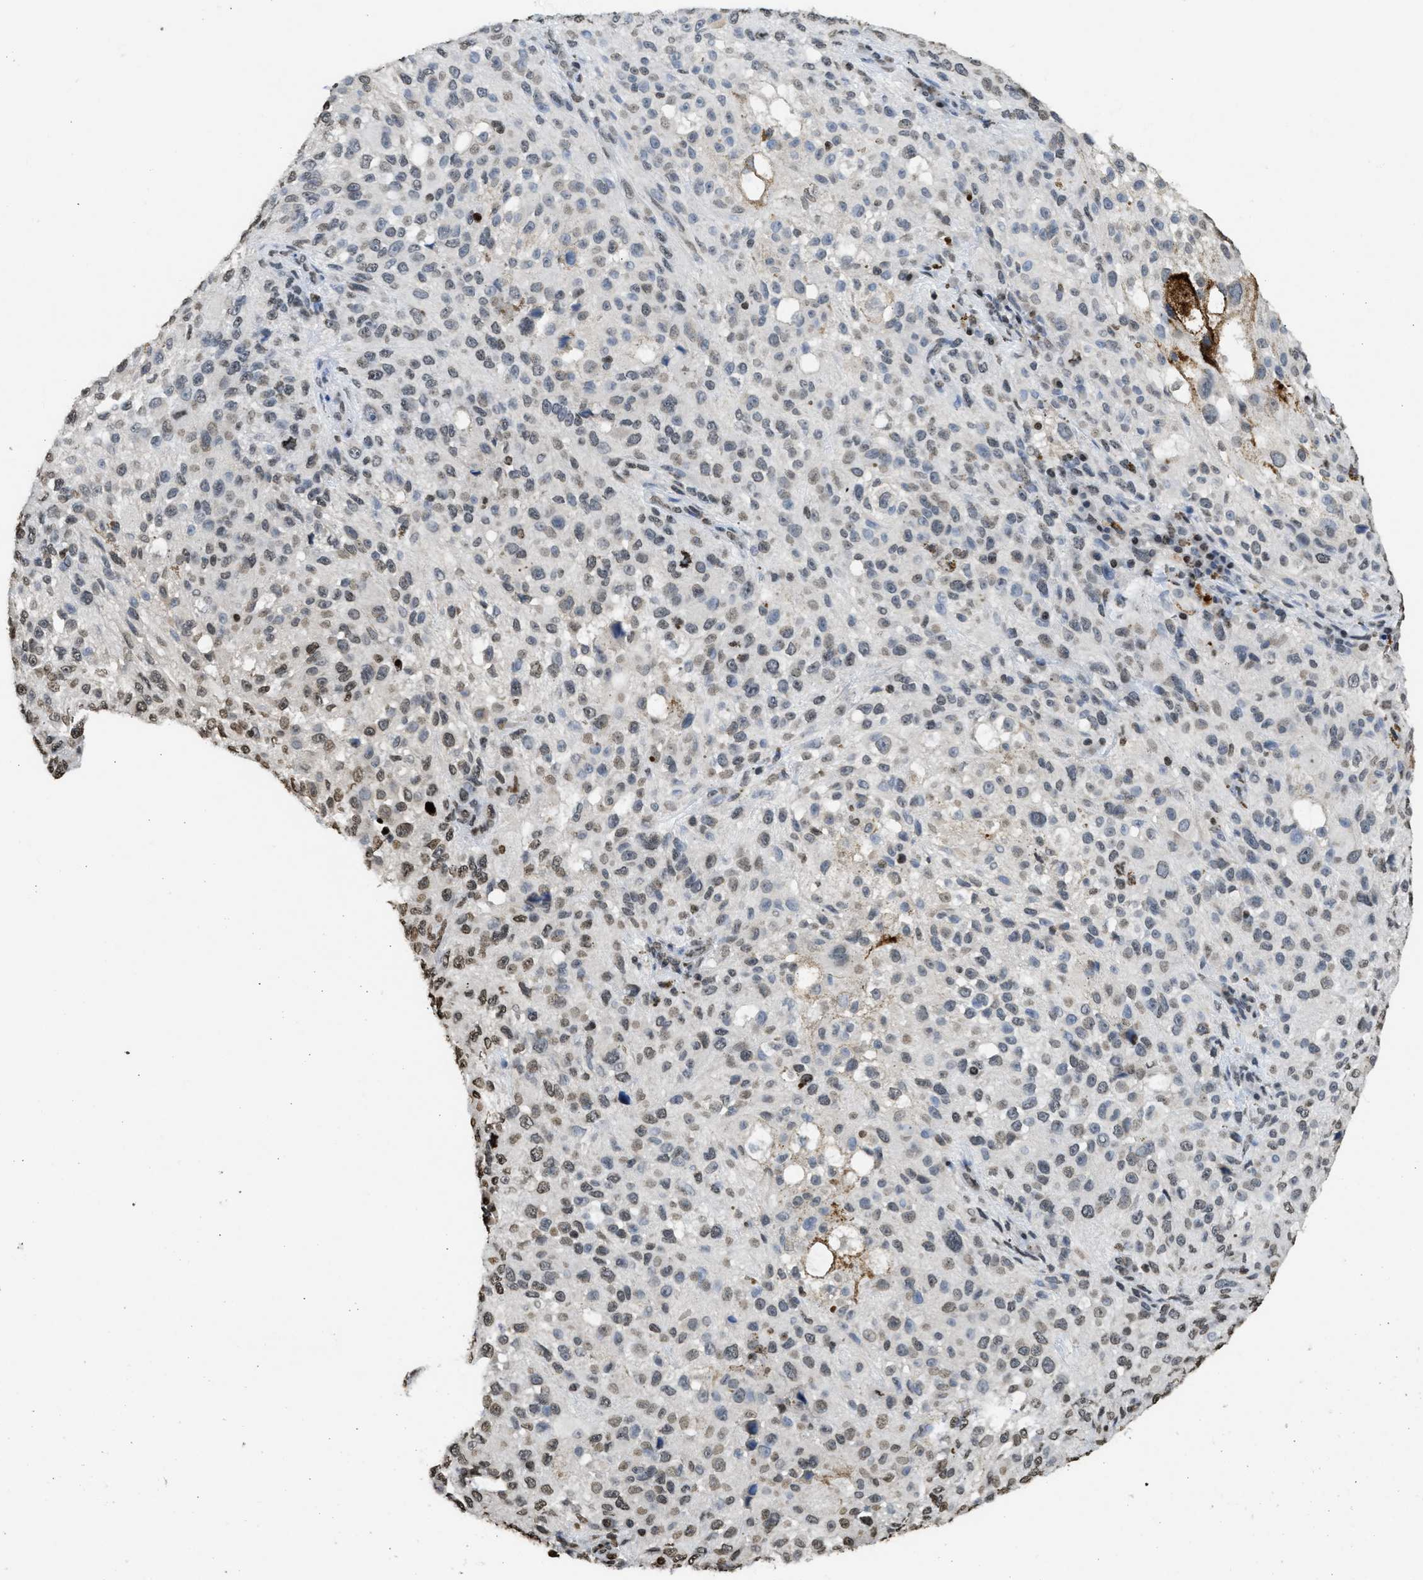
{"staining": {"intensity": "weak", "quantity": "25%-75%", "location": "nuclear"}, "tissue": "melanoma", "cell_type": "Tumor cells", "image_type": "cancer", "snomed": [{"axis": "morphology", "description": "Necrosis, NOS"}, {"axis": "morphology", "description": "Malignant melanoma, NOS"}, {"axis": "topography", "description": "Skin"}], "caption": "Approximately 25%-75% of tumor cells in human melanoma demonstrate weak nuclear protein positivity as visualized by brown immunohistochemical staining.", "gene": "RRAGC", "patient": {"sex": "female", "age": 87}}